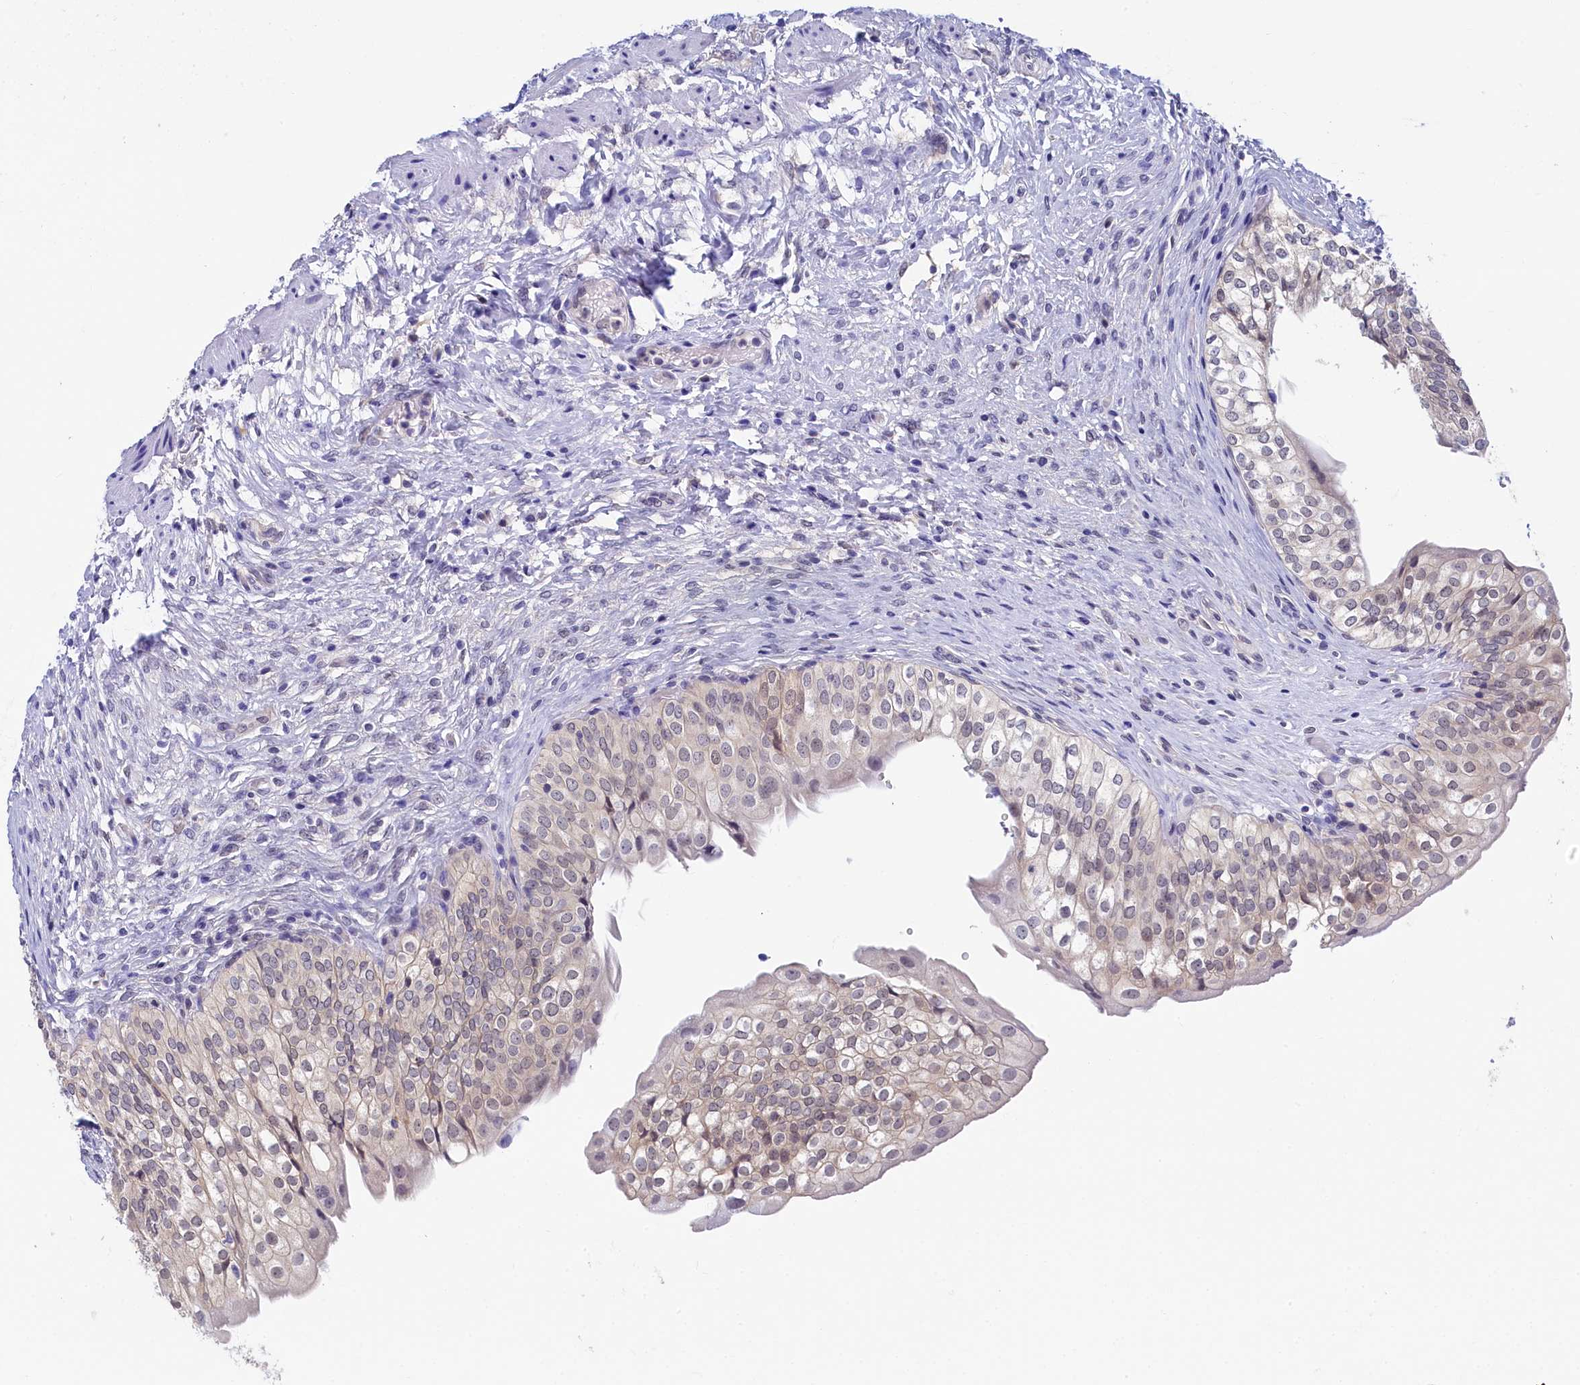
{"staining": {"intensity": "weak", "quantity": "<25%", "location": "nuclear"}, "tissue": "urinary bladder", "cell_type": "Urothelial cells", "image_type": "normal", "snomed": [{"axis": "morphology", "description": "Normal tissue, NOS"}, {"axis": "topography", "description": "Urinary bladder"}], "caption": "Immunohistochemistry (IHC) photomicrograph of unremarkable human urinary bladder stained for a protein (brown), which exhibits no positivity in urothelial cells. (DAB (3,3'-diaminobenzidine) immunohistochemistry with hematoxylin counter stain).", "gene": "C11orf54", "patient": {"sex": "male", "age": 55}}